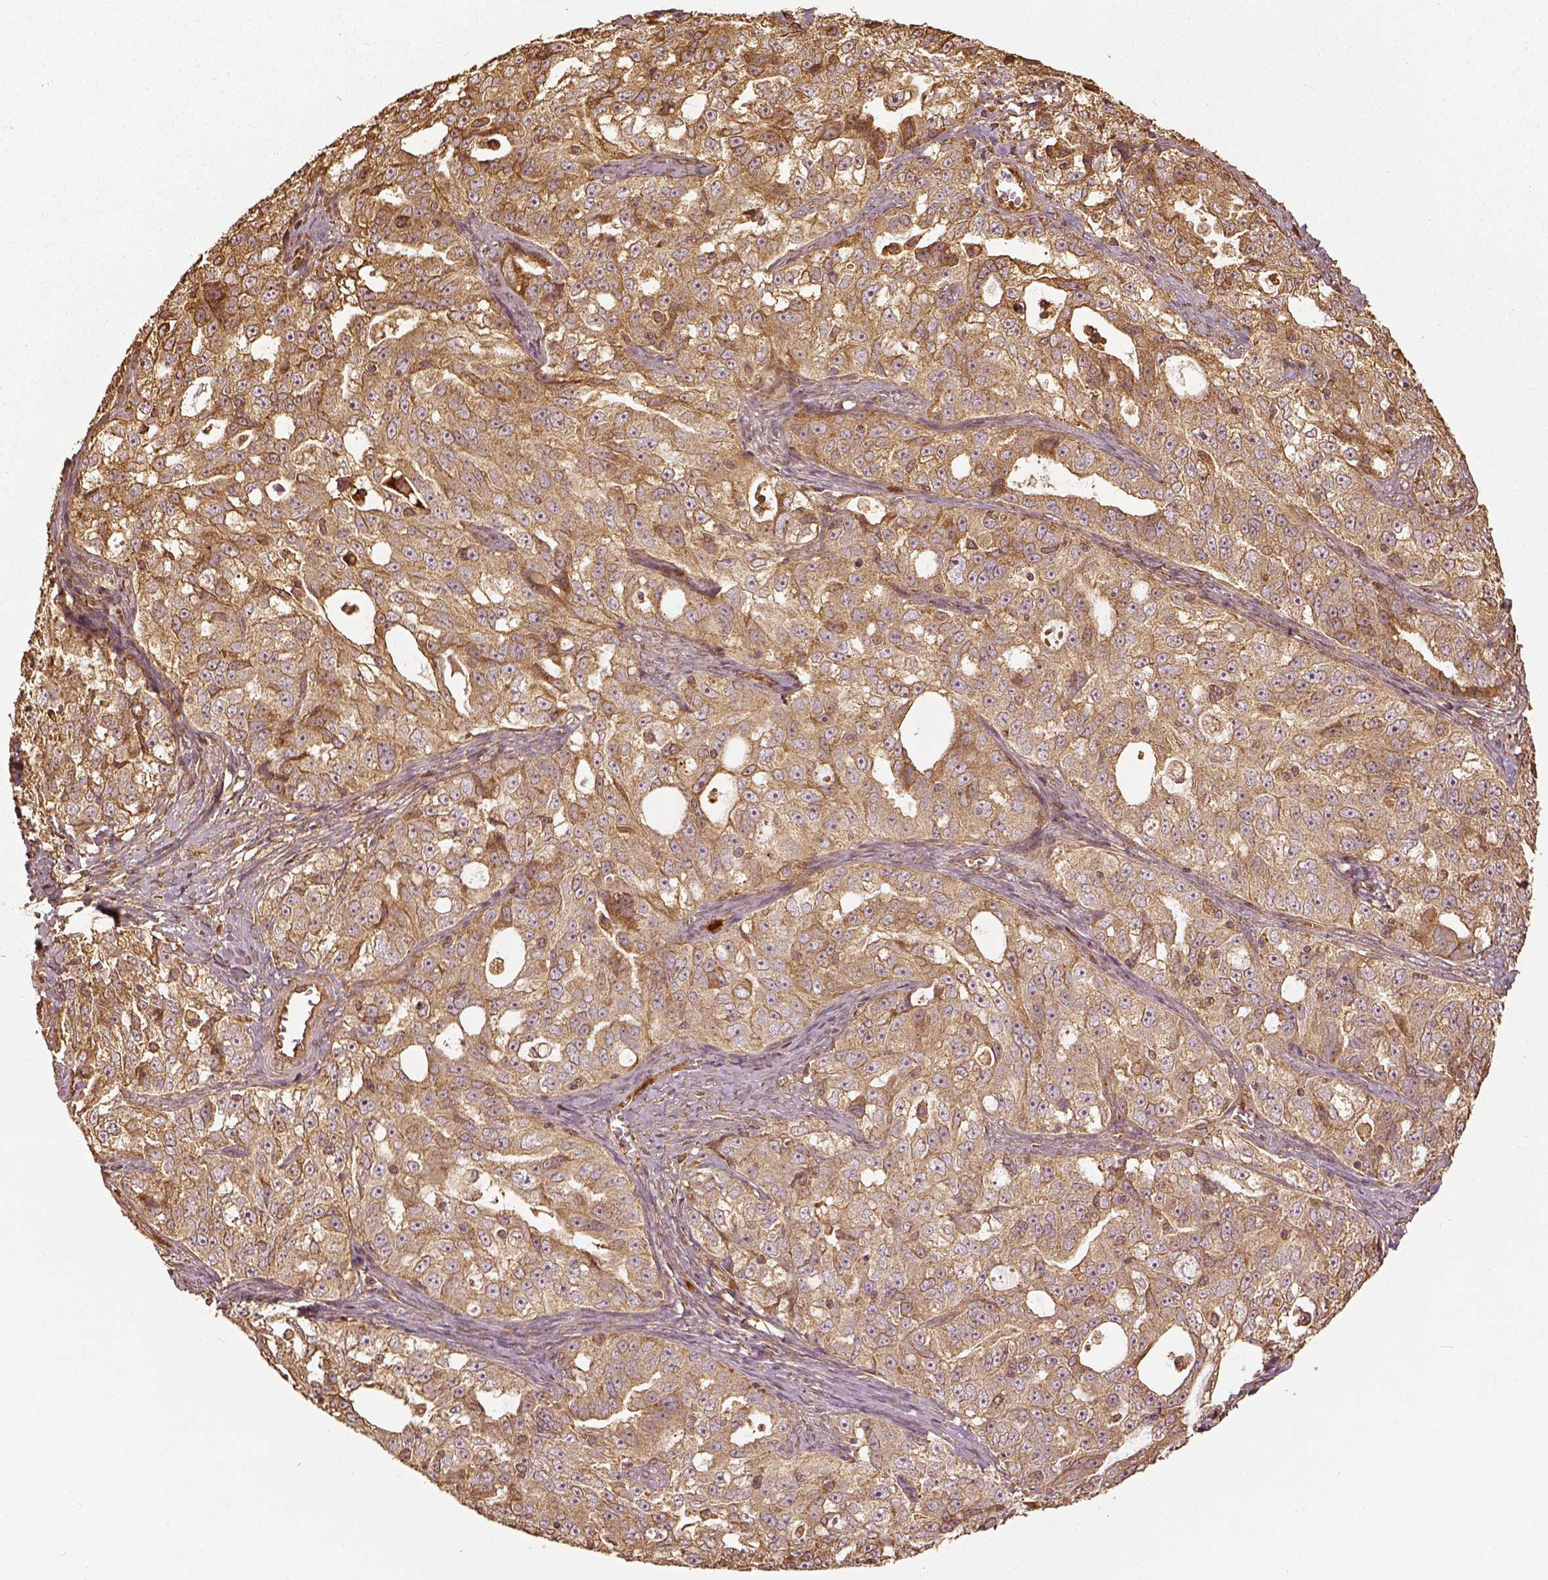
{"staining": {"intensity": "moderate", "quantity": "25%-75%", "location": "cytoplasmic/membranous"}, "tissue": "ovarian cancer", "cell_type": "Tumor cells", "image_type": "cancer", "snomed": [{"axis": "morphology", "description": "Cystadenocarcinoma, serous, NOS"}, {"axis": "topography", "description": "Ovary"}], "caption": "Ovarian cancer was stained to show a protein in brown. There is medium levels of moderate cytoplasmic/membranous staining in about 25%-75% of tumor cells.", "gene": "VEGFA", "patient": {"sex": "female", "age": 51}}